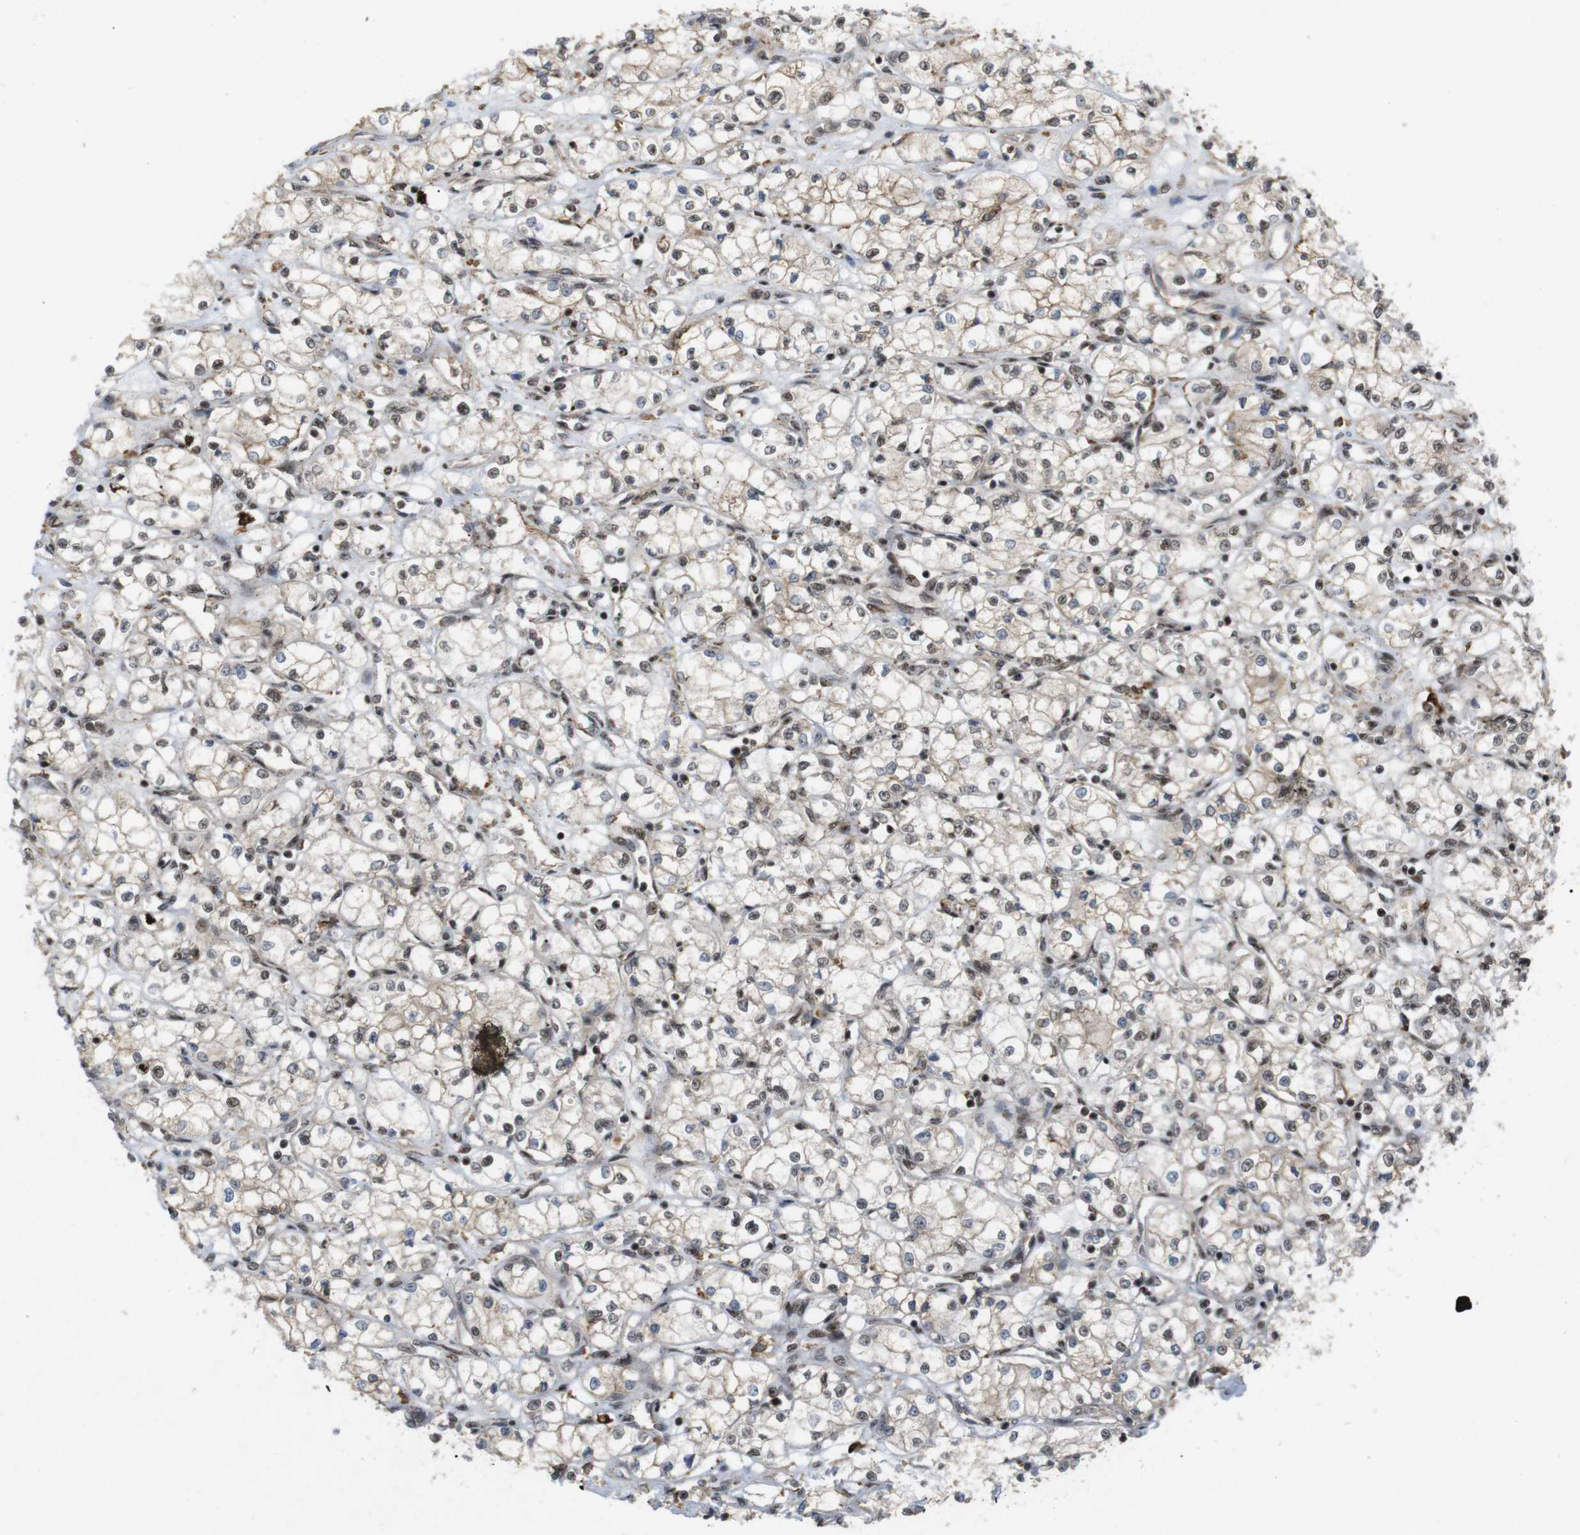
{"staining": {"intensity": "moderate", "quantity": "25%-75%", "location": "cytoplasmic/membranous,nuclear"}, "tissue": "renal cancer", "cell_type": "Tumor cells", "image_type": "cancer", "snomed": [{"axis": "morphology", "description": "Normal tissue, NOS"}, {"axis": "morphology", "description": "Adenocarcinoma, NOS"}, {"axis": "topography", "description": "Kidney"}], "caption": "Protein staining displays moderate cytoplasmic/membranous and nuclear expression in approximately 25%-75% of tumor cells in renal cancer. The staining was performed using DAB, with brown indicating positive protein expression. Nuclei are stained blue with hematoxylin.", "gene": "SP2", "patient": {"sex": "male", "age": 59}}